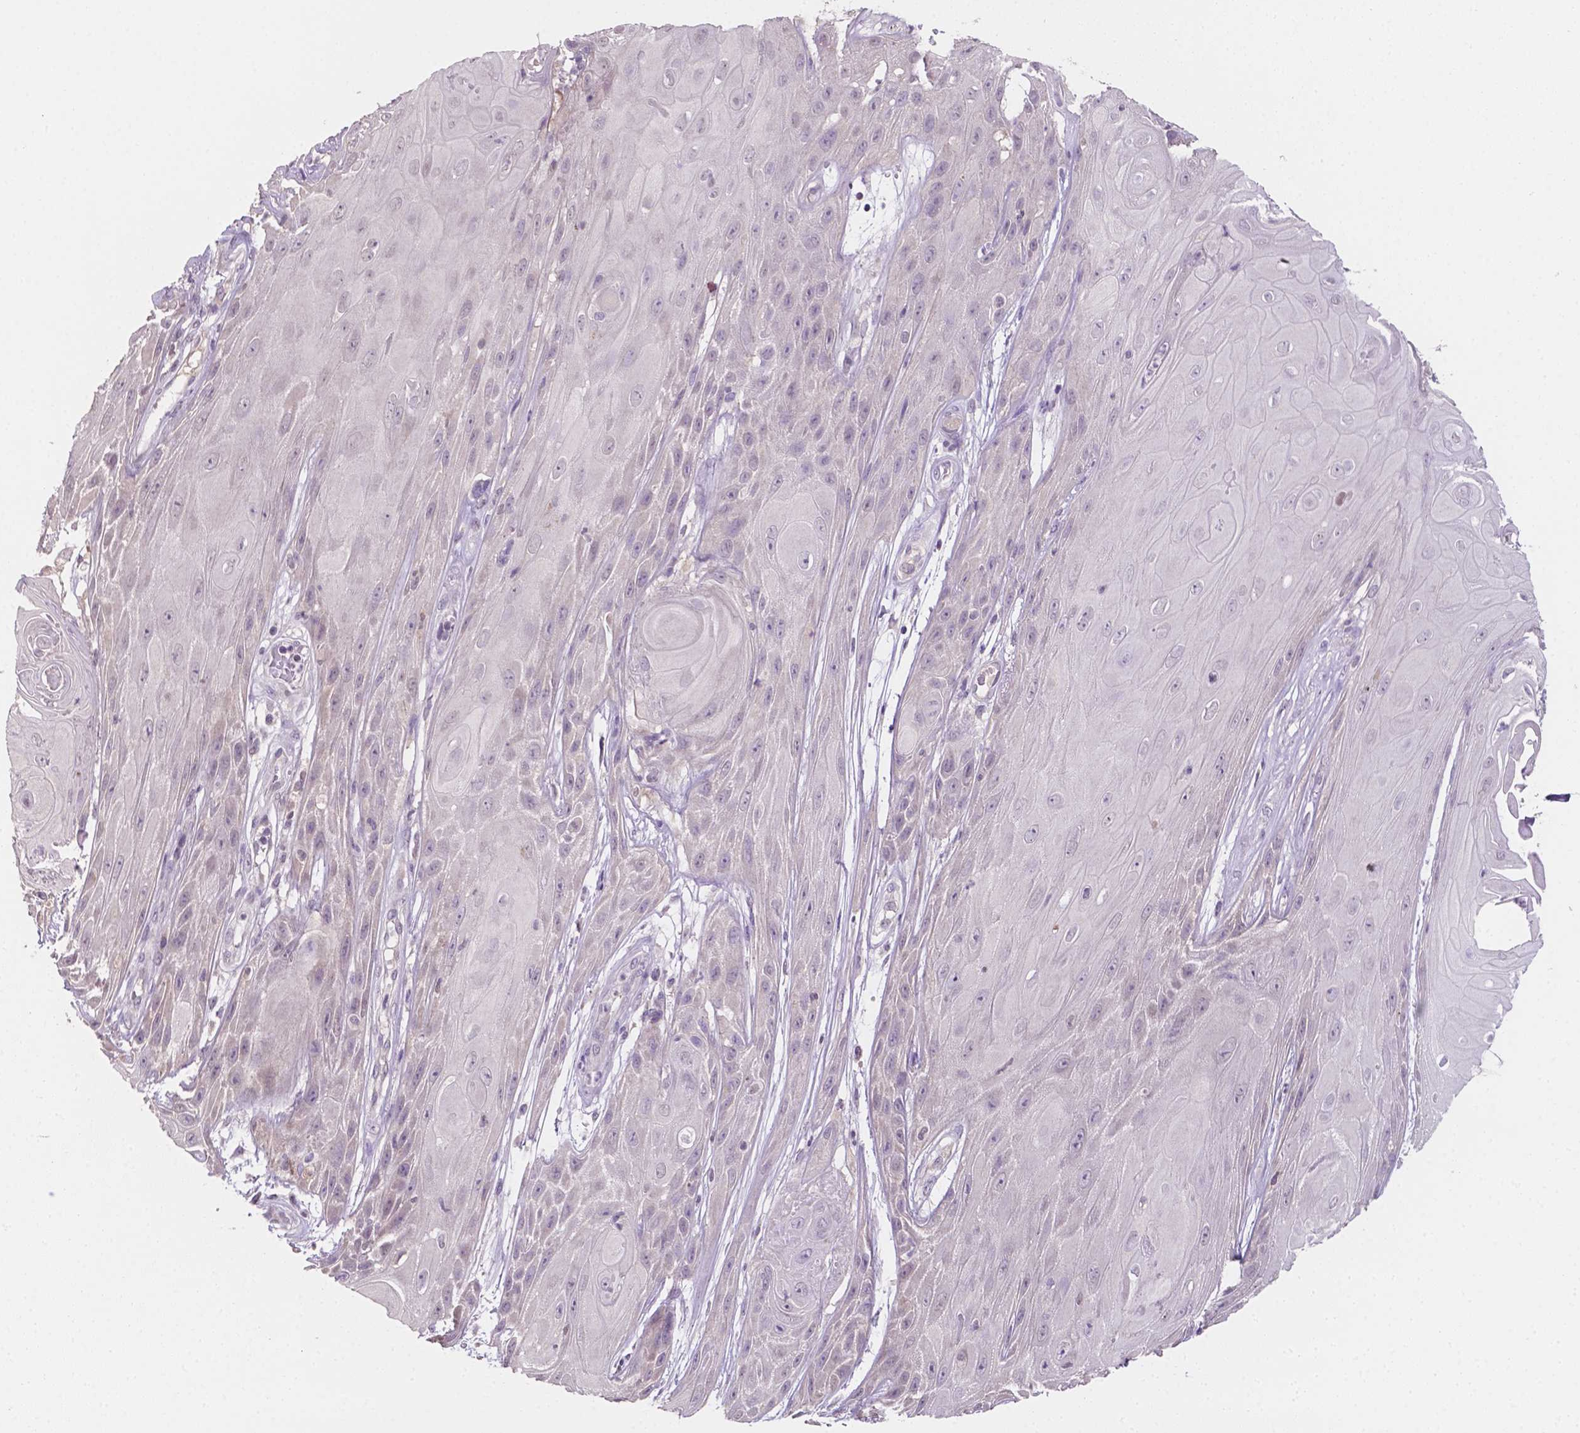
{"staining": {"intensity": "negative", "quantity": "none", "location": "none"}, "tissue": "skin cancer", "cell_type": "Tumor cells", "image_type": "cancer", "snomed": [{"axis": "morphology", "description": "Squamous cell carcinoma, NOS"}, {"axis": "topography", "description": "Skin"}], "caption": "The micrograph demonstrates no significant staining in tumor cells of skin cancer.", "gene": "MROH6", "patient": {"sex": "male", "age": 62}}